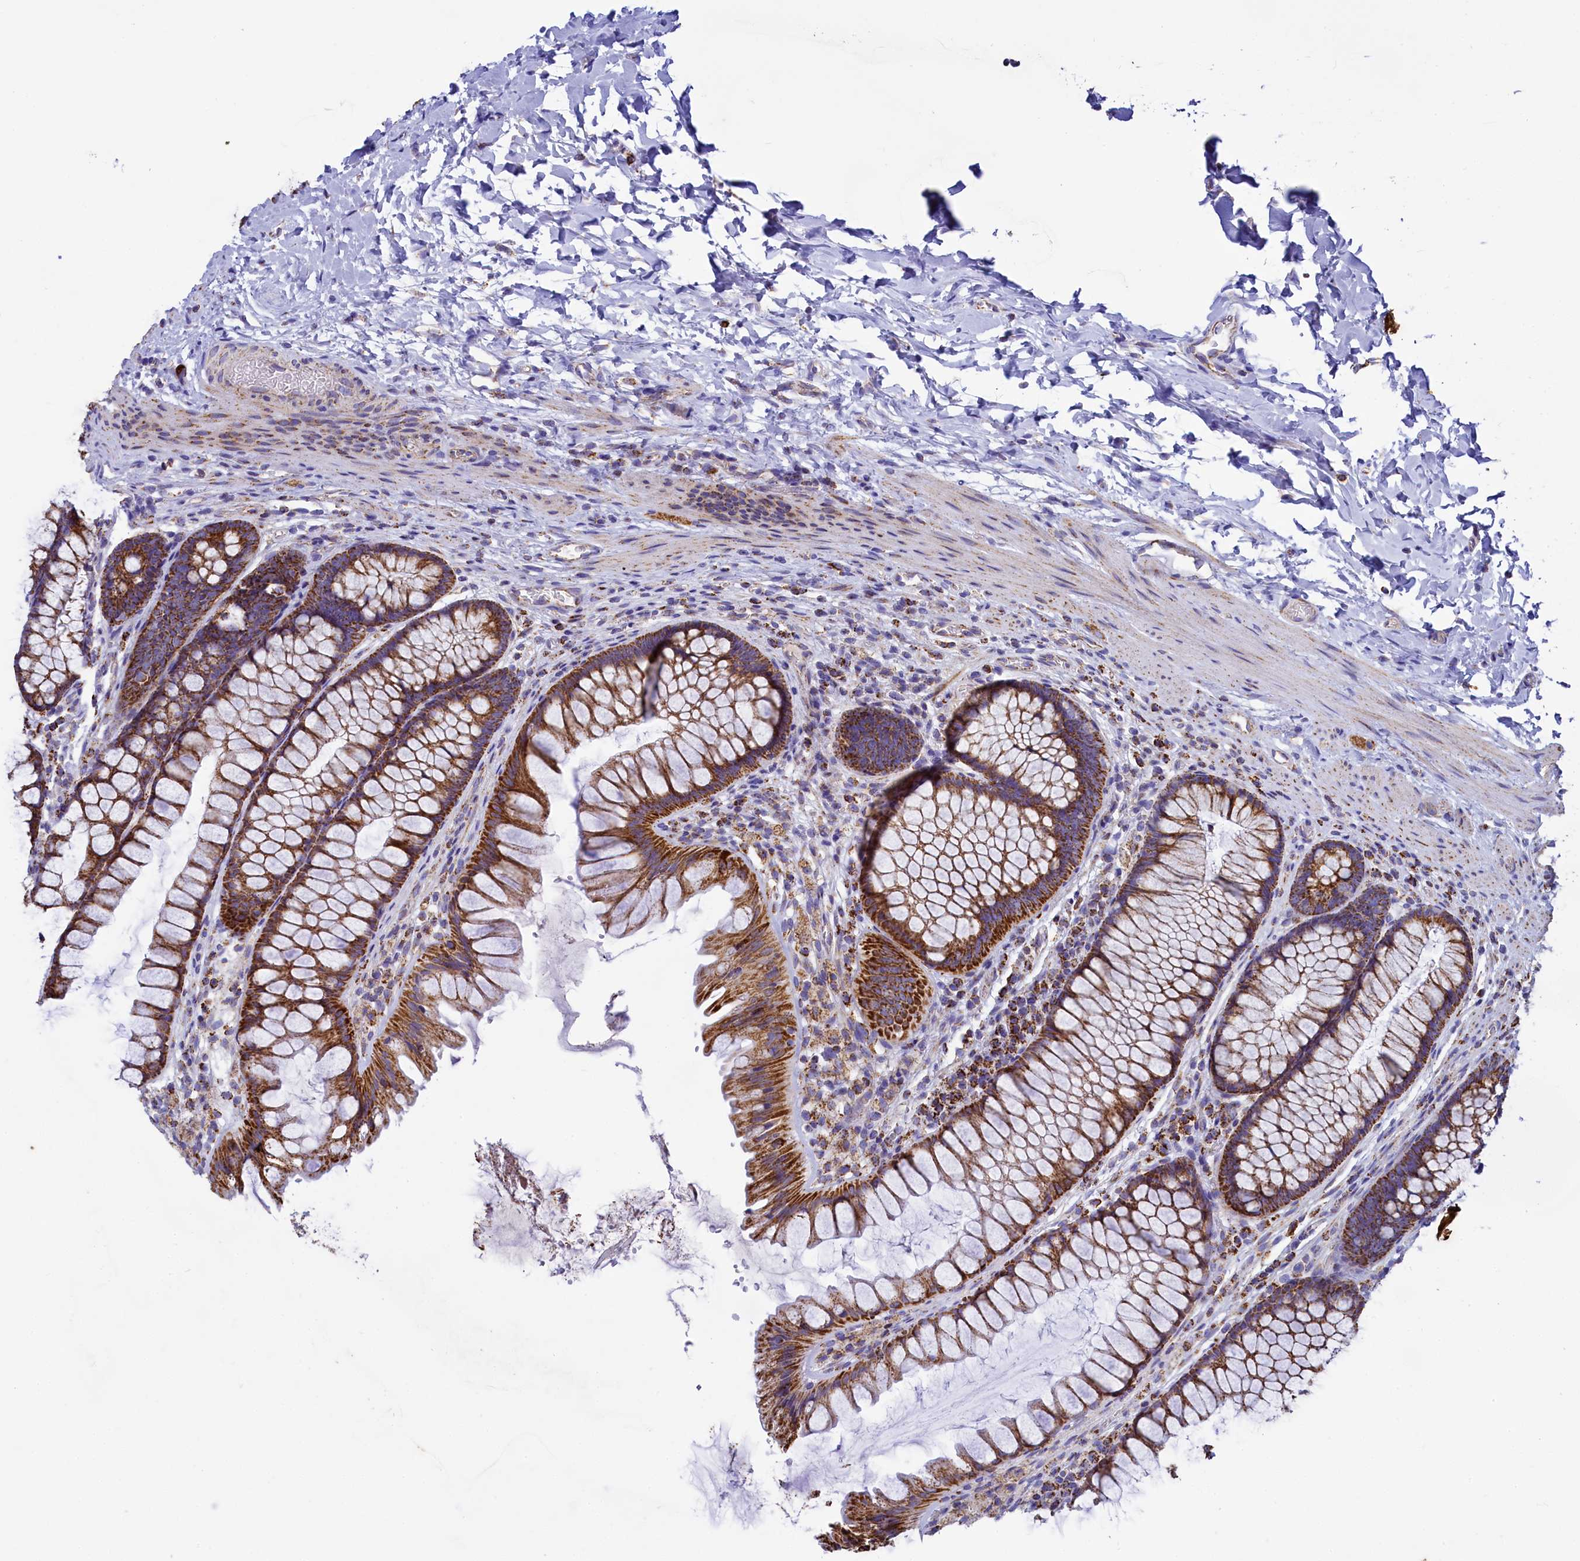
{"staining": {"intensity": "moderate", "quantity": "25%-75%", "location": "cytoplasmic/membranous"}, "tissue": "colon", "cell_type": "Endothelial cells", "image_type": "normal", "snomed": [{"axis": "morphology", "description": "Normal tissue, NOS"}, {"axis": "topography", "description": "Colon"}], "caption": "Immunohistochemical staining of benign colon reveals 25%-75% levels of moderate cytoplasmic/membranous protein positivity in approximately 25%-75% of endothelial cells. The staining was performed using DAB (3,3'-diaminobenzidine) to visualize the protein expression in brown, while the nuclei were stained in blue with hematoxylin (Magnification: 20x).", "gene": "IDH3A", "patient": {"sex": "female", "age": 62}}